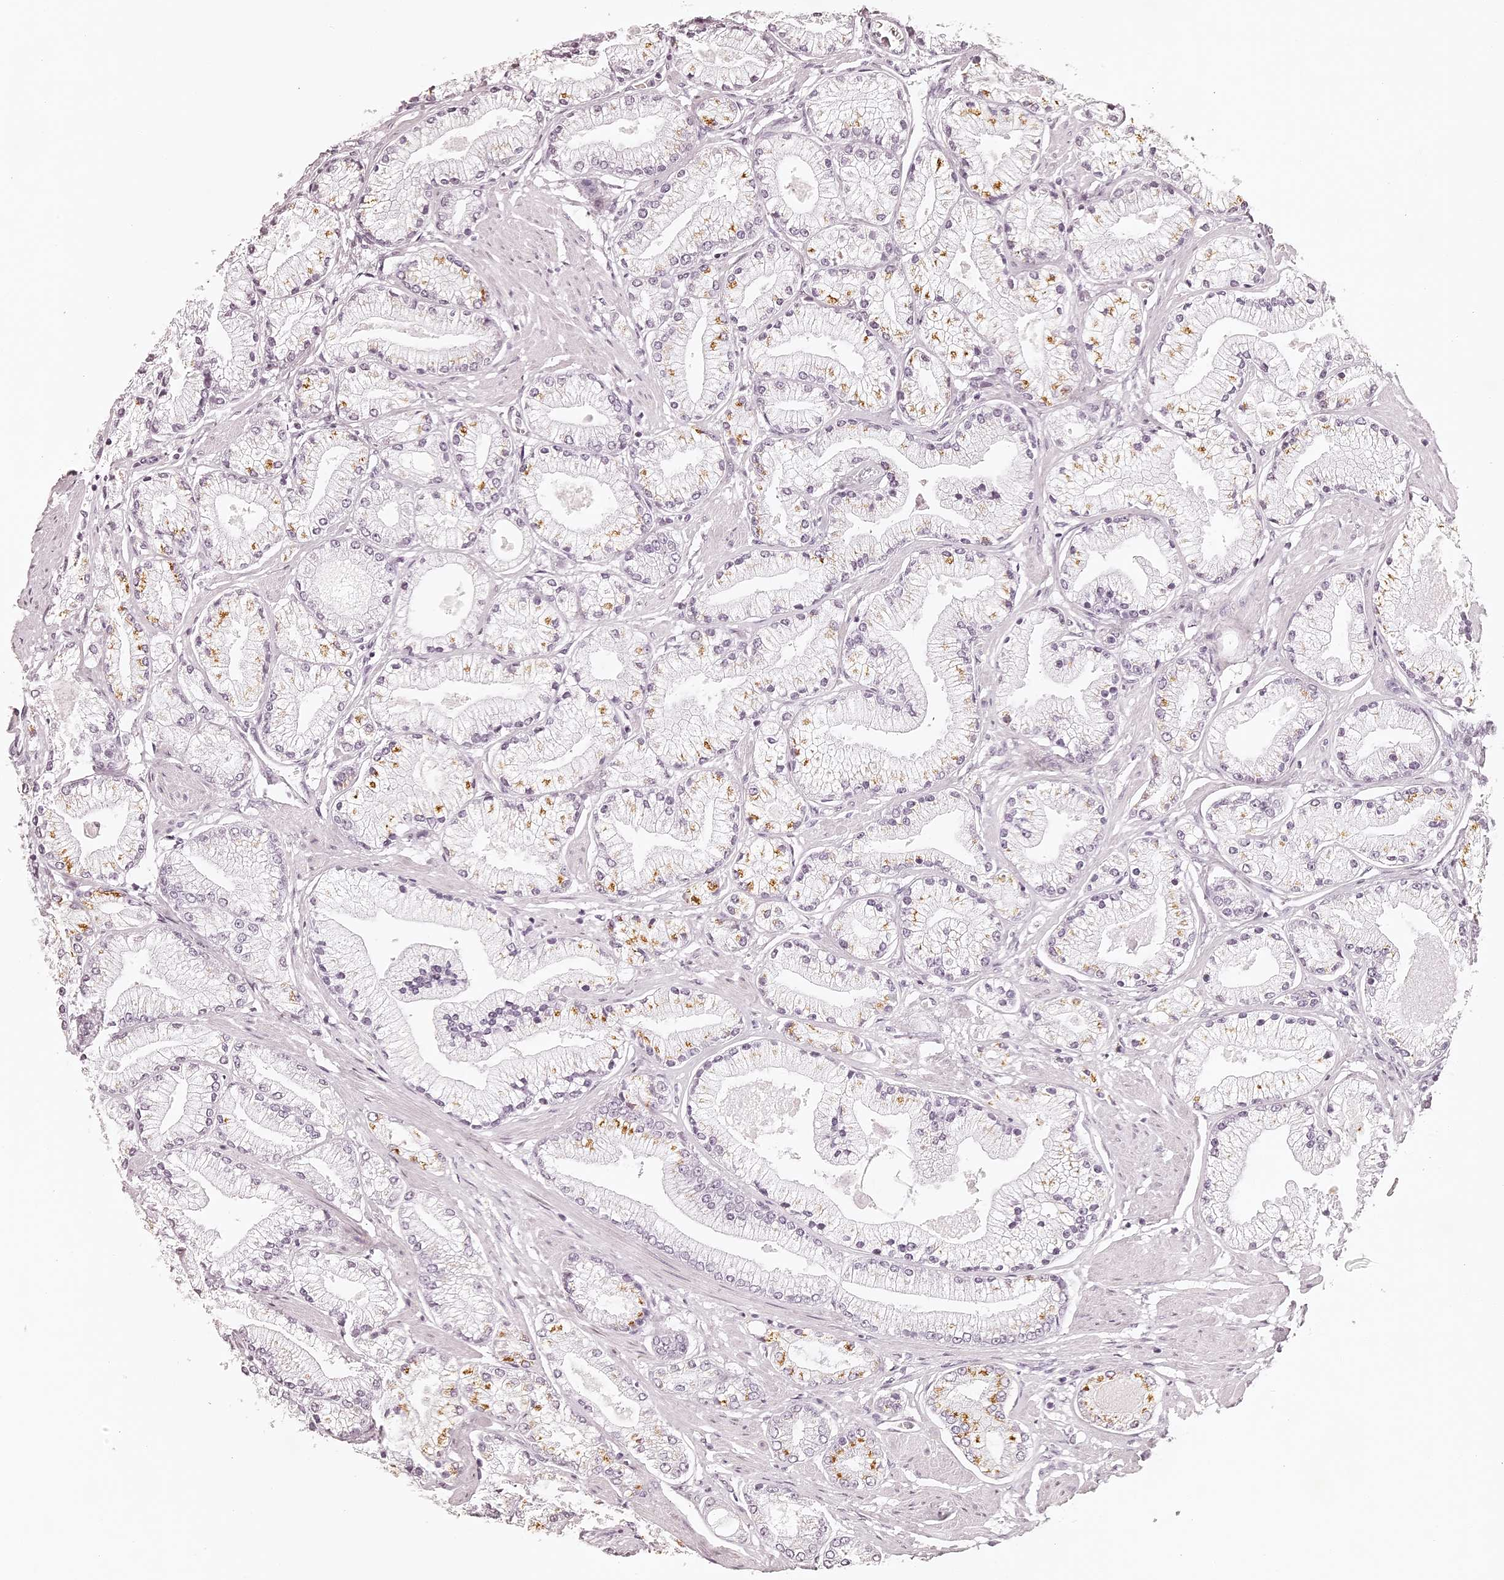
{"staining": {"intensity": "moderate", "quantity": "25%-75%", "location": "cytoplasmic/membranous"}, "tissue": "prostate cancer", "cell_type": "Tumor cells", "image_type": "cancer", "snomed": [{"axis": "morphology", "description": "Adenocarcinoma, High grade"}, {"axis": "topography", "description": "Prostate"}], "caption": "Moderate cytoplasmic/membranous positivity for a protein is present in about 25%-75% of tumor cells of prostate adenocarcinoma (high-grade) using IHC.", "gene": "ELAPOR1", "patient": {"sex": "male", "age": 50}}